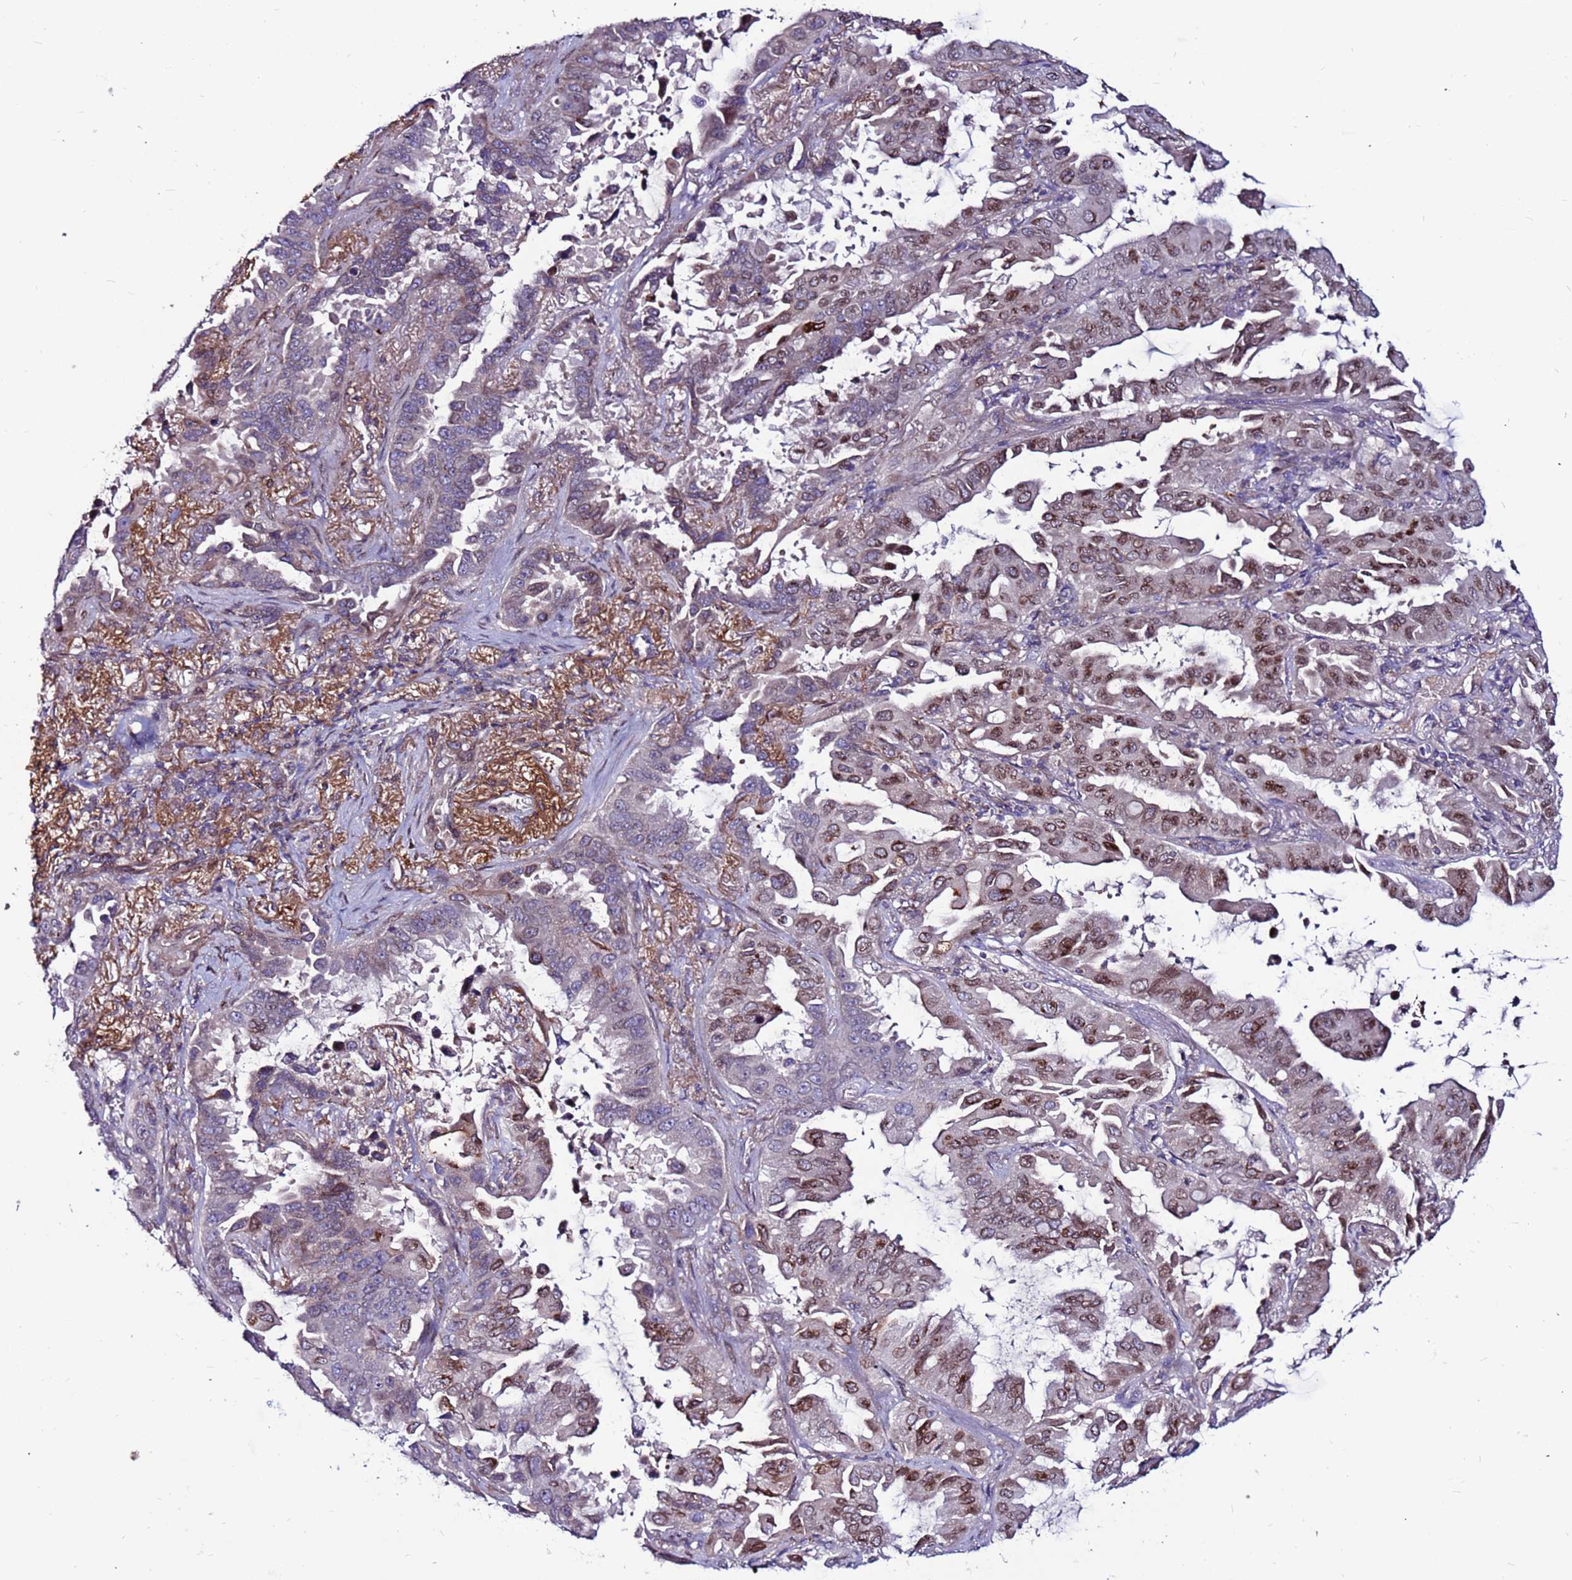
{"staining": {"intensity": "moderate", "quantity": ">75%", "location": "nuclear"}, "tissue": "lung cancer", "cell_type": "Tumor cells", "image_type": "cancer", "snomed": [{"axis": "morphology", "description": "Adenocarcinoma, NOS"}, {"axis": "topography", "description": "Lung"}], "caption": "Human lung adenocarcinoma stained for a protein (brown) displays moderate nuclear positive expression in approximately >75% of tumor cells.", "gene": "CCDC71", "patient": {"sex": "male", "age": 64}}